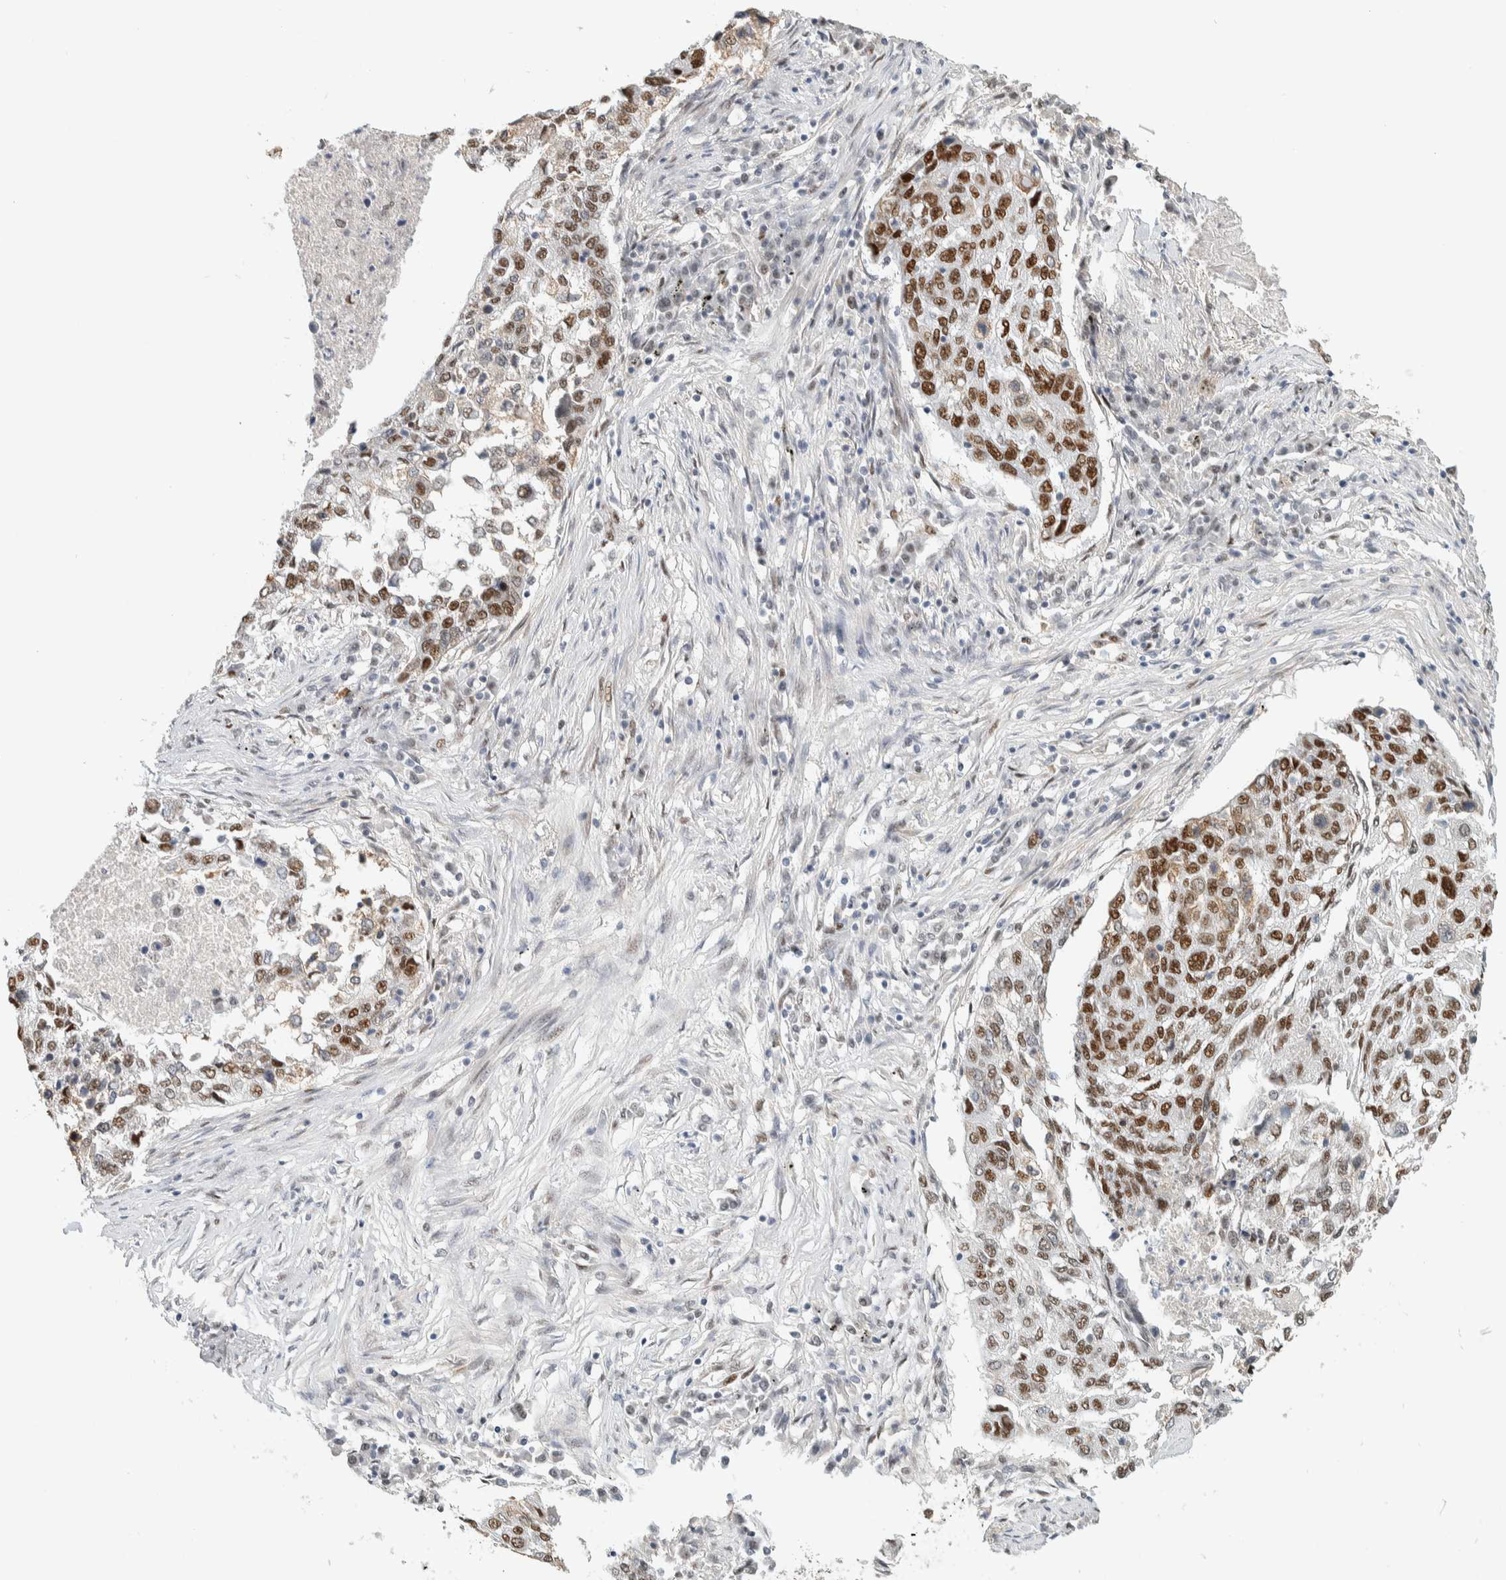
{"staining": {"intensity": "strong", "quantity": ">75%", "location": "nuclear"}, "tissue": "lung cancer", "cell_type": "Tumor cells", "image_type": "cancer", "snomed": [{"axis": "morphology", "description": "Squamous cell carcinoma, NOS"}, {"axis": "topography", "description": "Lung"}], "caption": "A micrograph showing strong nuclear positivity in about >75% of tumor cells in squamous cell carcinoma (lung), as visualized by brown immunohistochemical staining.", "gene": "PUS7", "patient": {"sex": "female", "age": 63}}